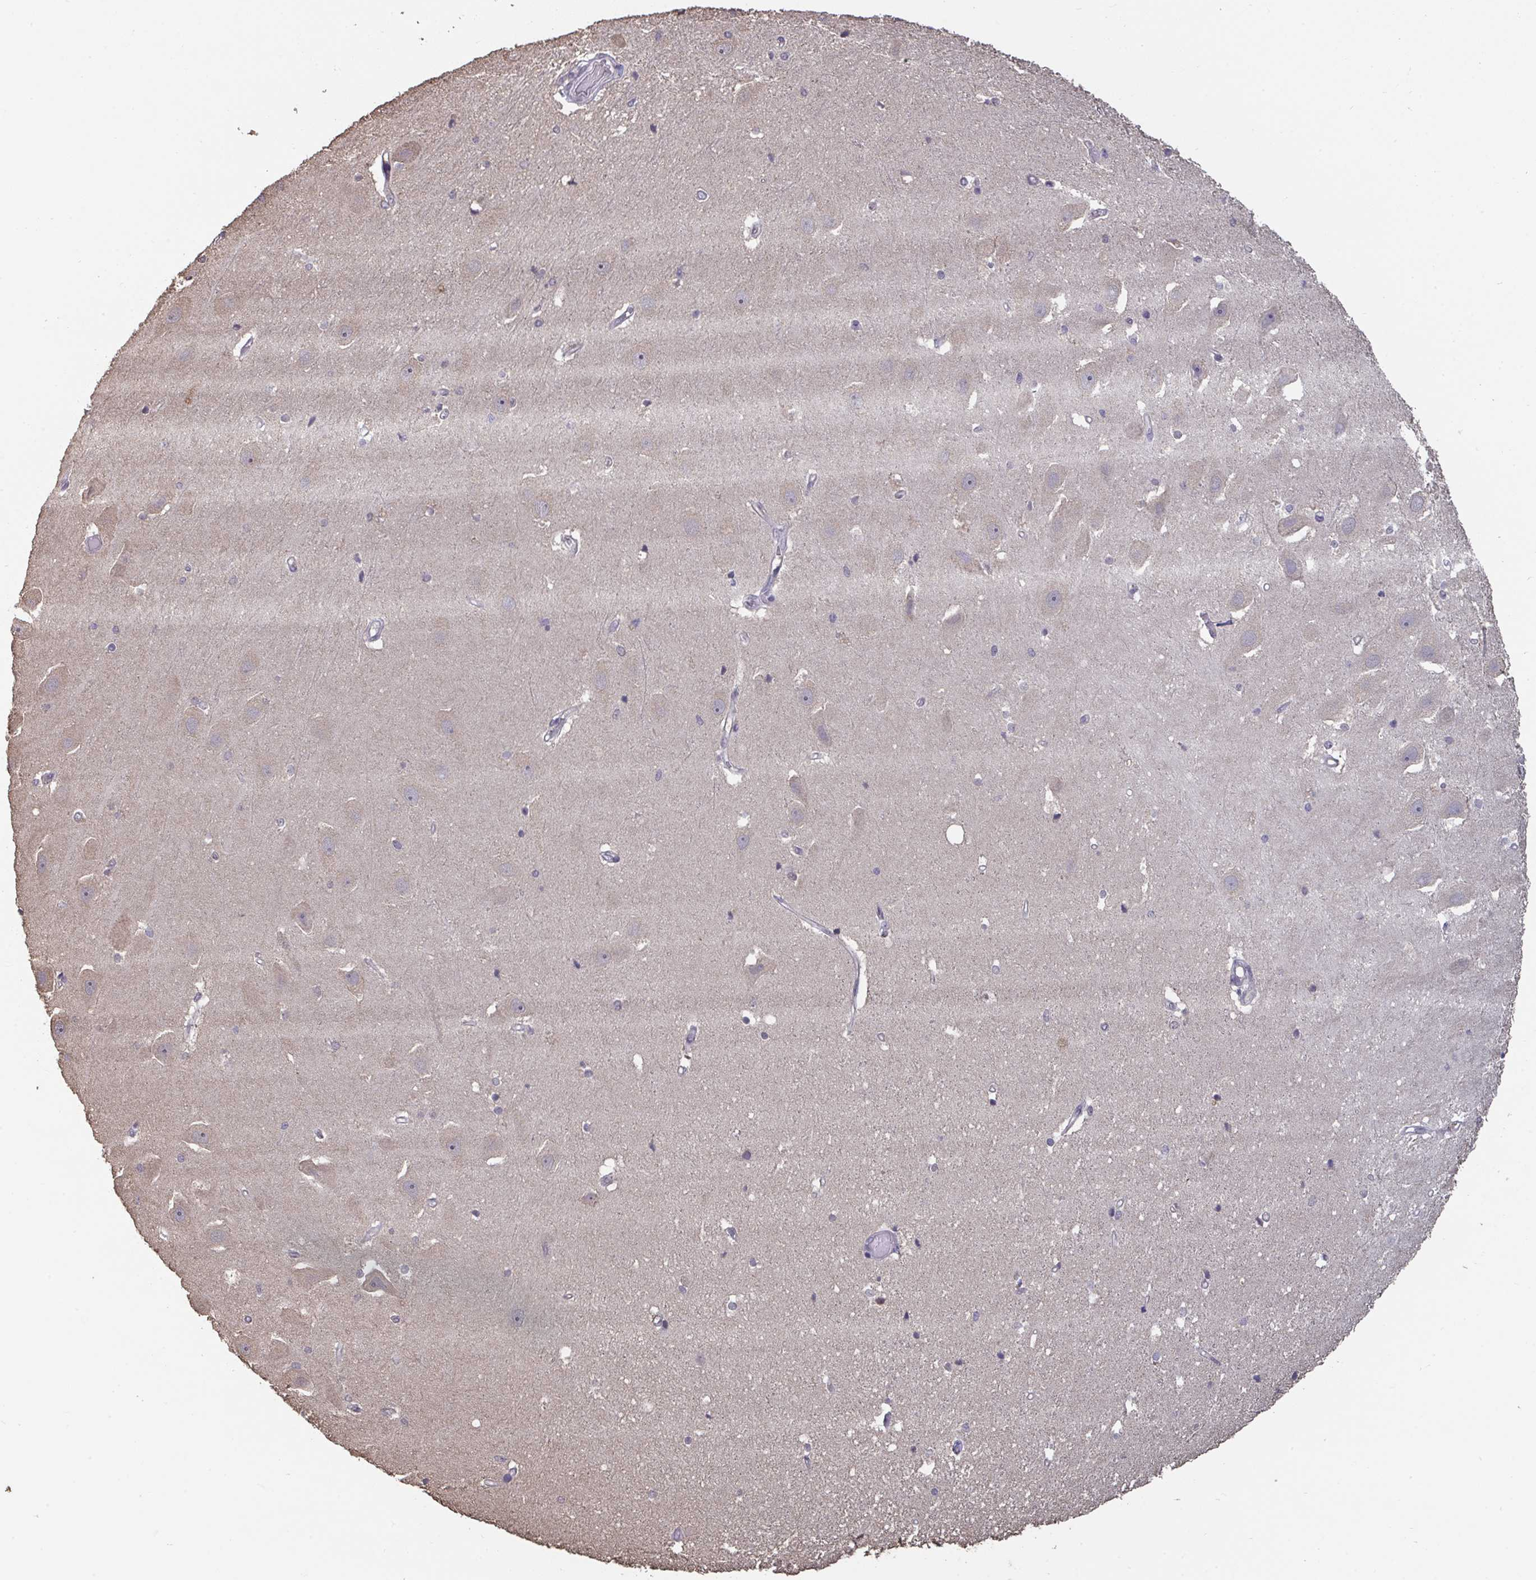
{"staining": {"intensity": "negative", "quantity": "none", "location": "none"}, "tissue": "hippocampus", "cell_type": "Glial cells", "image_type": "normal", "snomed": [{"axis": "morphology", "description": "Normal tissue, NOS"}, {"axis": "topography", "description": "Hippocampus"}], "caption": "High power microscopy micrograph of an immunohistochemistry (IHC) micrograph of benign hippocampus, revealing no significant positivity in glial cells.", "gene": "LIX1", "patient": {"sex": "male", "age": 63}}